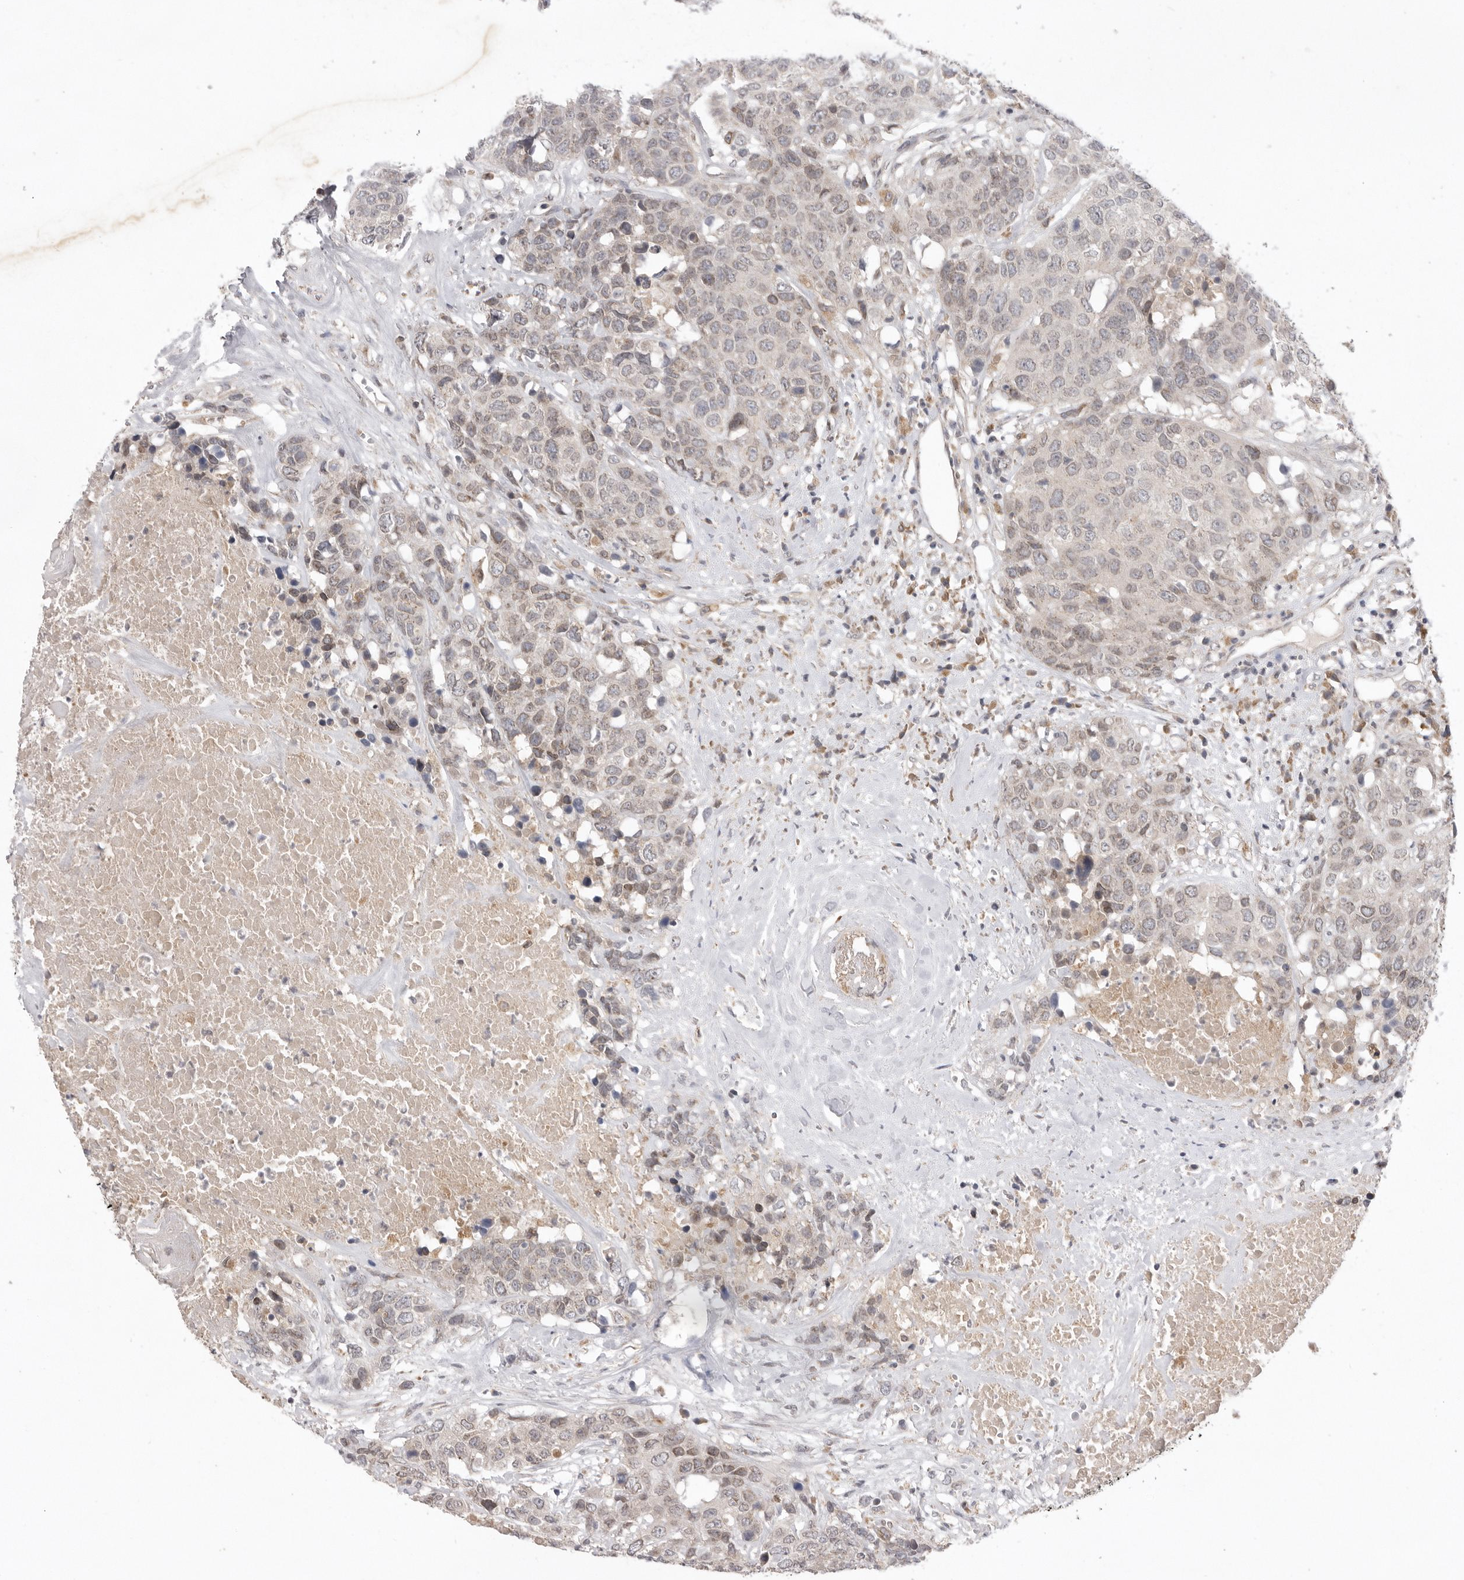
{"staining": {"intensity": "weak", "quantity": "<25%", "location": "nuclear"}, "tissue": "head and neck cancer", "cell_type": "Tumor cells", "image_type": "cancer", "snomed": [{"axis": "morphology", "description": "Squamous cell carcinoma, NOS"}, {"axis": "topography", "description": "Head-Neck"}], "caption": "Immunohistochemistry (IHC) histopathology image of neoplastic tissue: human head and neck cancer (squamous cell carcinoma) stained with DAB (3,3'-diaminobenzidine) exhibits no significant protein expression in tumor cells.", "gene": "TLR3", "patient": {"sex": "male", "age": 66}}